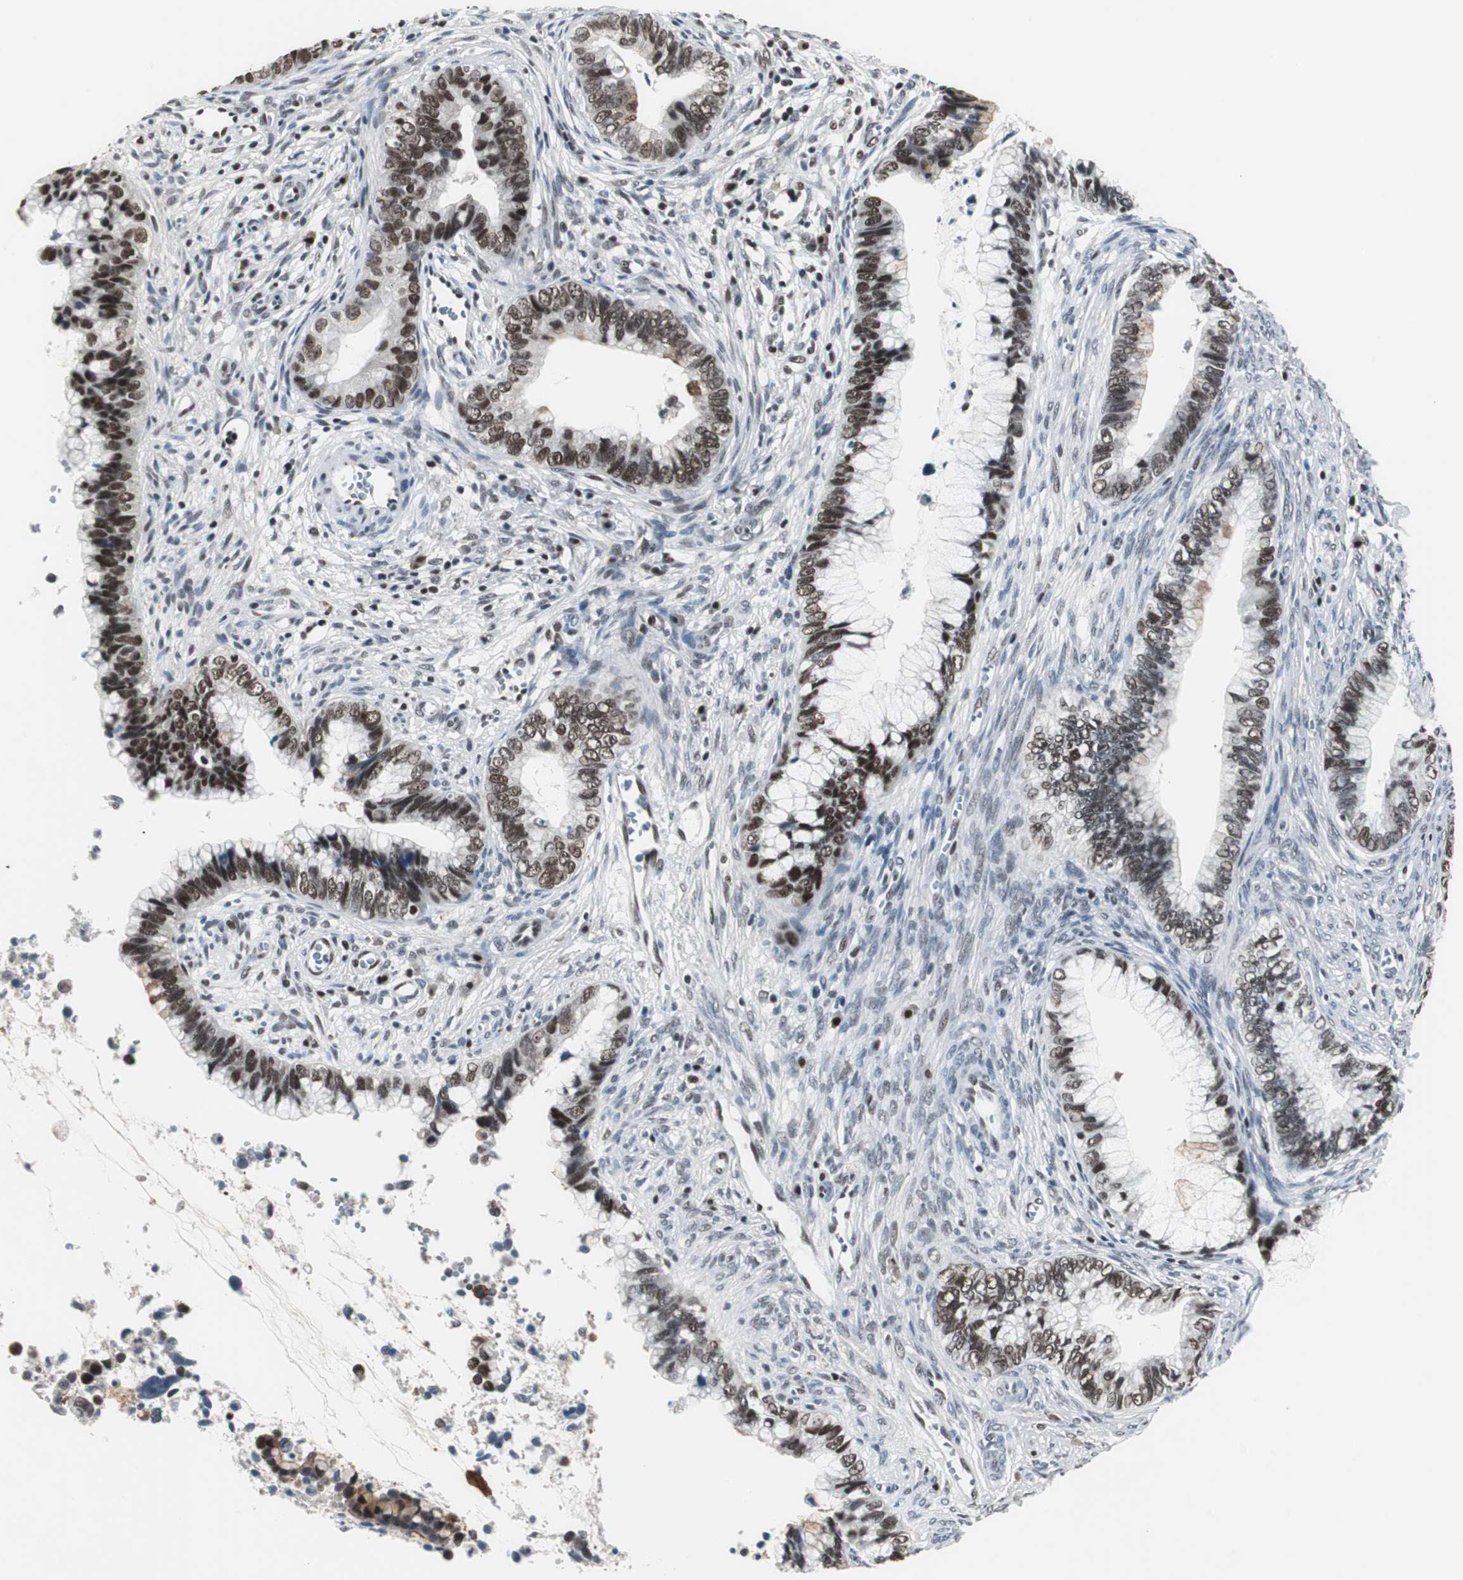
{"staining": {"intensity": "strong", "quantity": ">75%", "location": "nuclear"}, "tissue": "cervical cancer", "cell_type": "Tumor cells", "image_type": "cancer", "snomed": [{"axis": "morphology", "description": "Adenocarcinoma, NOS"}, {"axis": "topography", "description": "Cervix"}], "caption": "A brown stain highlights strong nuclear positivity of a protein in cervical adenocarcinoma tumor cells. (DAB IHC, brown staining for protein, blue staining for nuclei).", "gene": "RAD9A", "patient": {"sex": "female", "age": 44}}